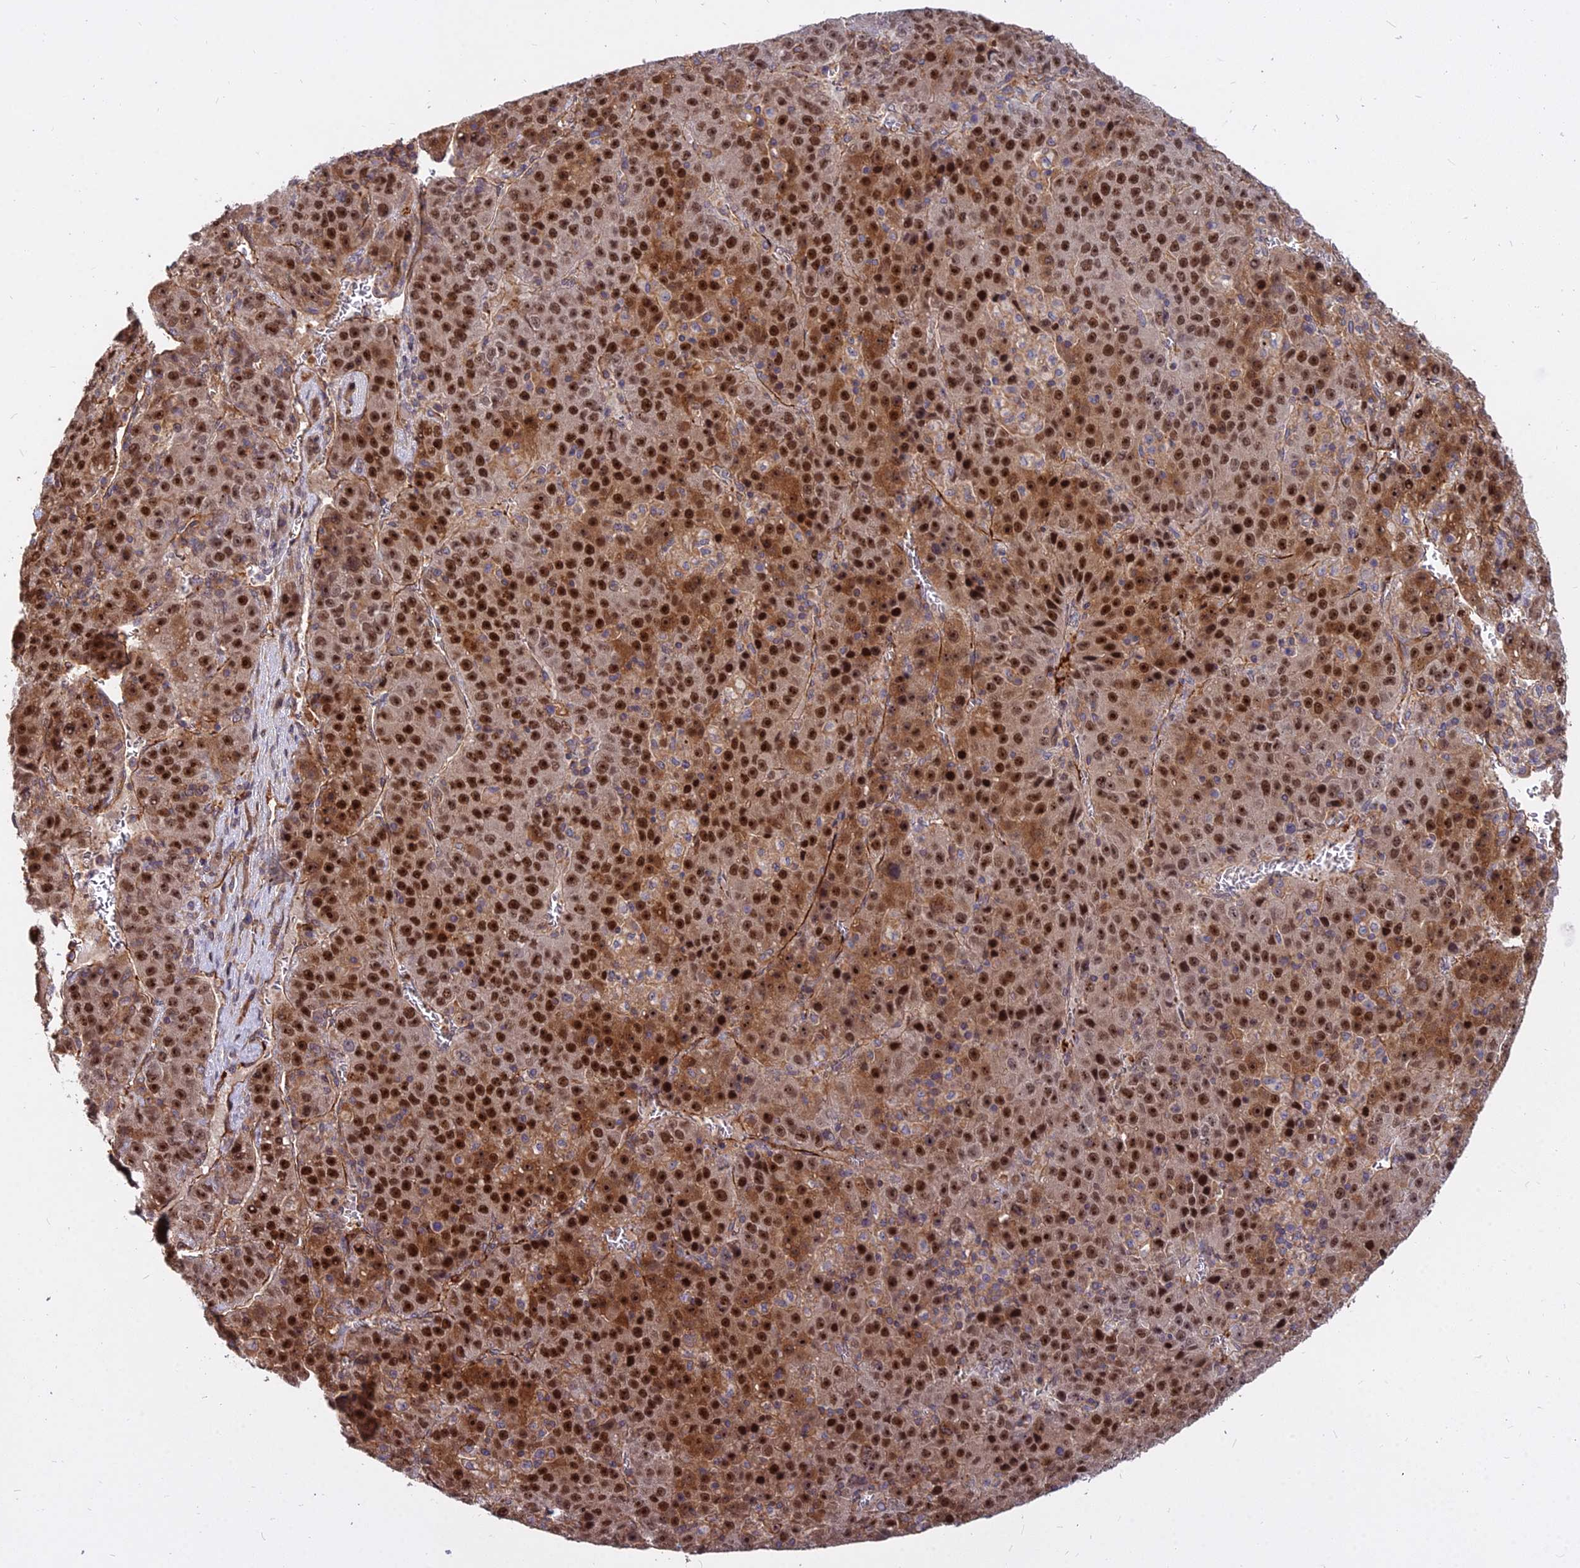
{"staining": {"intensity": "strong", "quantity": ">75%", "location": "cytoplasmic/membranous,nuclear"}, "tissue": "liver cancer", "cell_type": "Tumor cells", "image_type": "cancer", "snomed": [{"axis": "morphology", "description": "Carcinoma, Hepatocellular, NOS"}, {"axis": "topography", "description": "Liver"}], "caption": "IHC photomicrograph of hepatocellular carcinoma (liver) stained for a protein (brown), which demonstrates high levels of strong cytoplasmic/membranous and nuclear positivity in approximately >75% of tumor cells.", "gene": "TCEA3", "patient": {"sex": "female", "age": 53}}